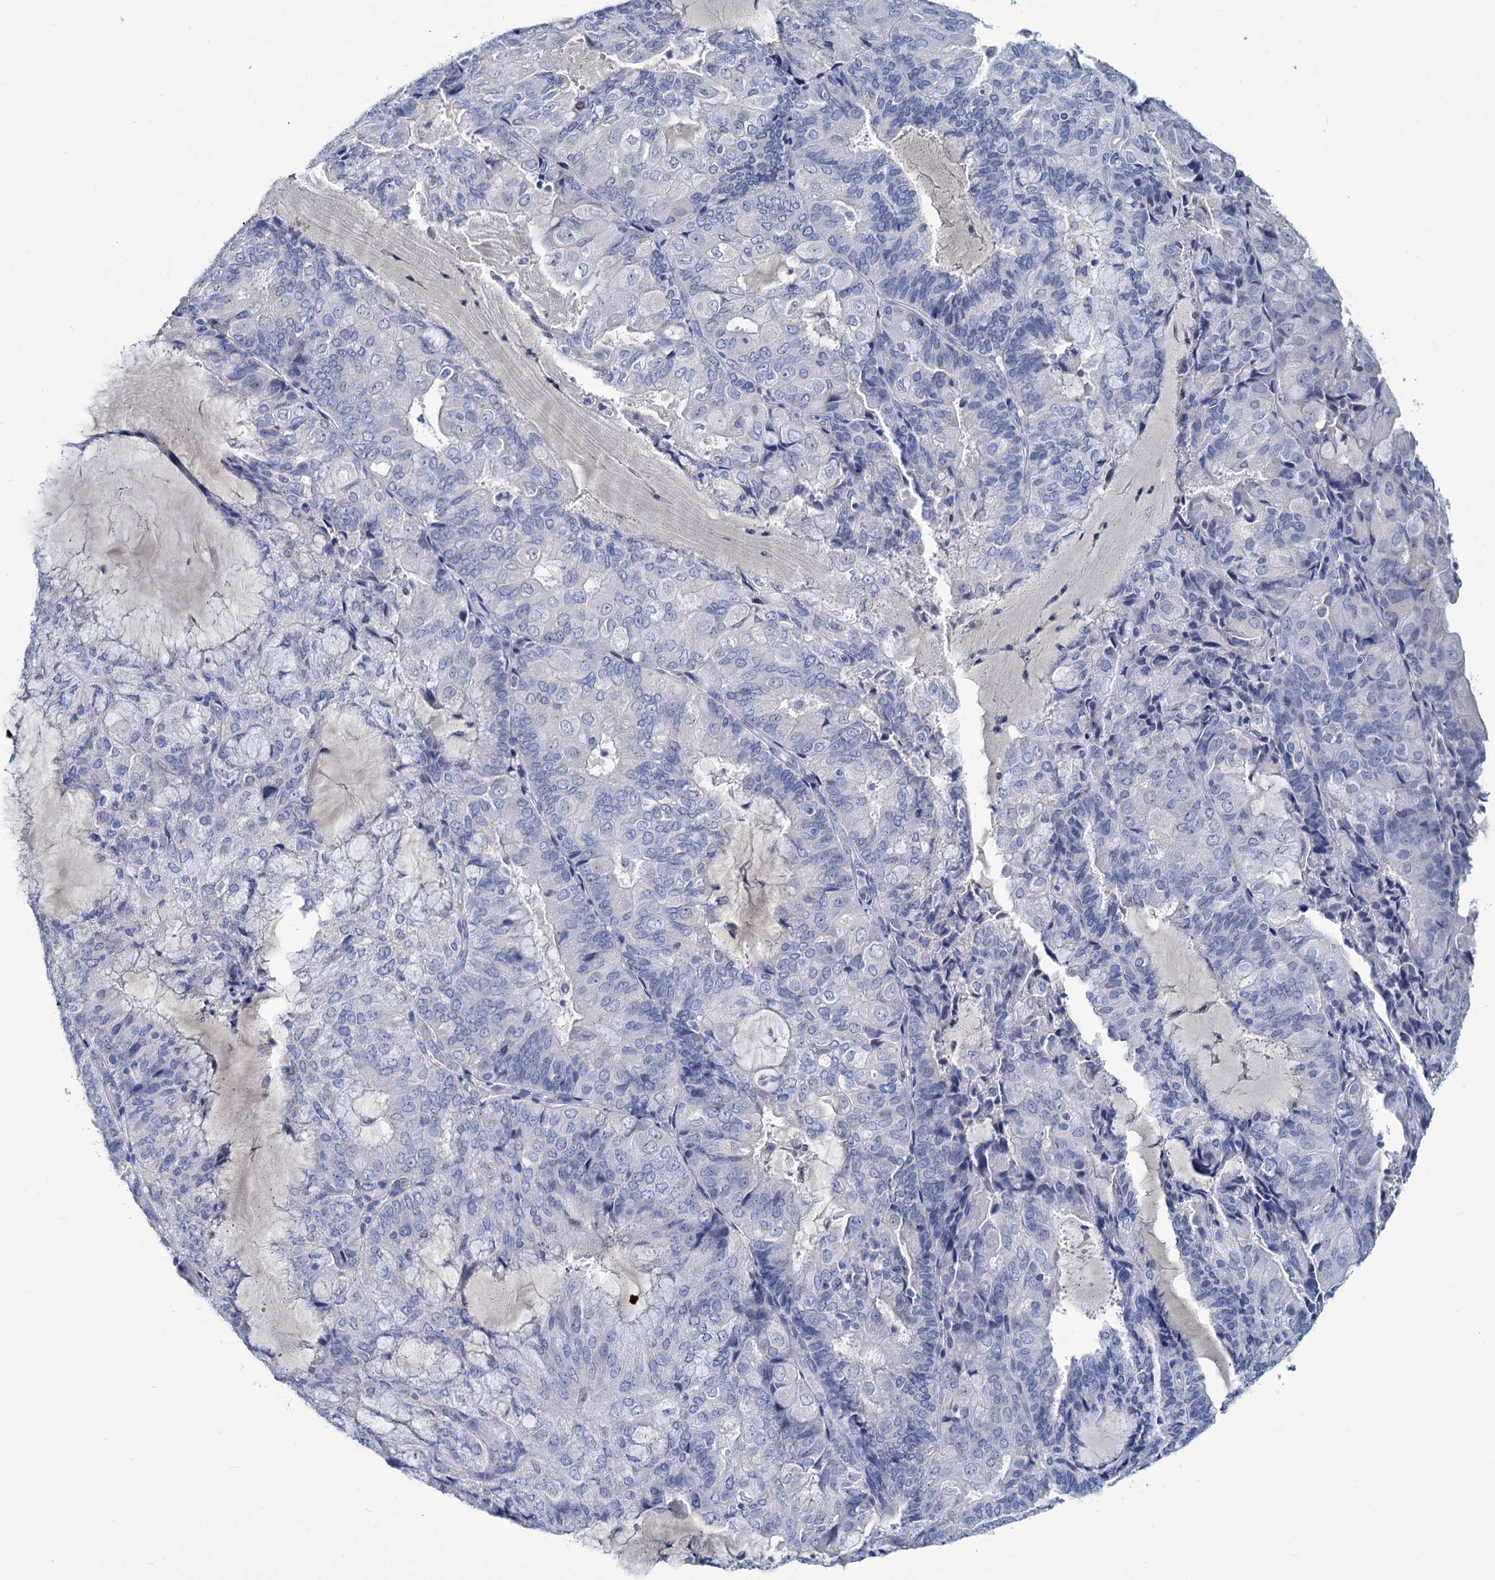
{"staining": {"intensity": "negative", "quantity": "none", "location": "none"}, "tissue": "endometrial cancer", "cell_type": "Tumor cells", "image_type": "cancer", "snomed": [{"axis": "morphology", "description": "Adenocarcinoma, NOS"}, {"axis": "topography", "description": "Endometrium"}], "caption": "An immunohistochemistry histopathology image of endometrial cancer is shown. There is no staining in tumor cells of endometrial cancer.", "gene": "MYOZ3", "patient": {"sex": "female", "age": 81}}